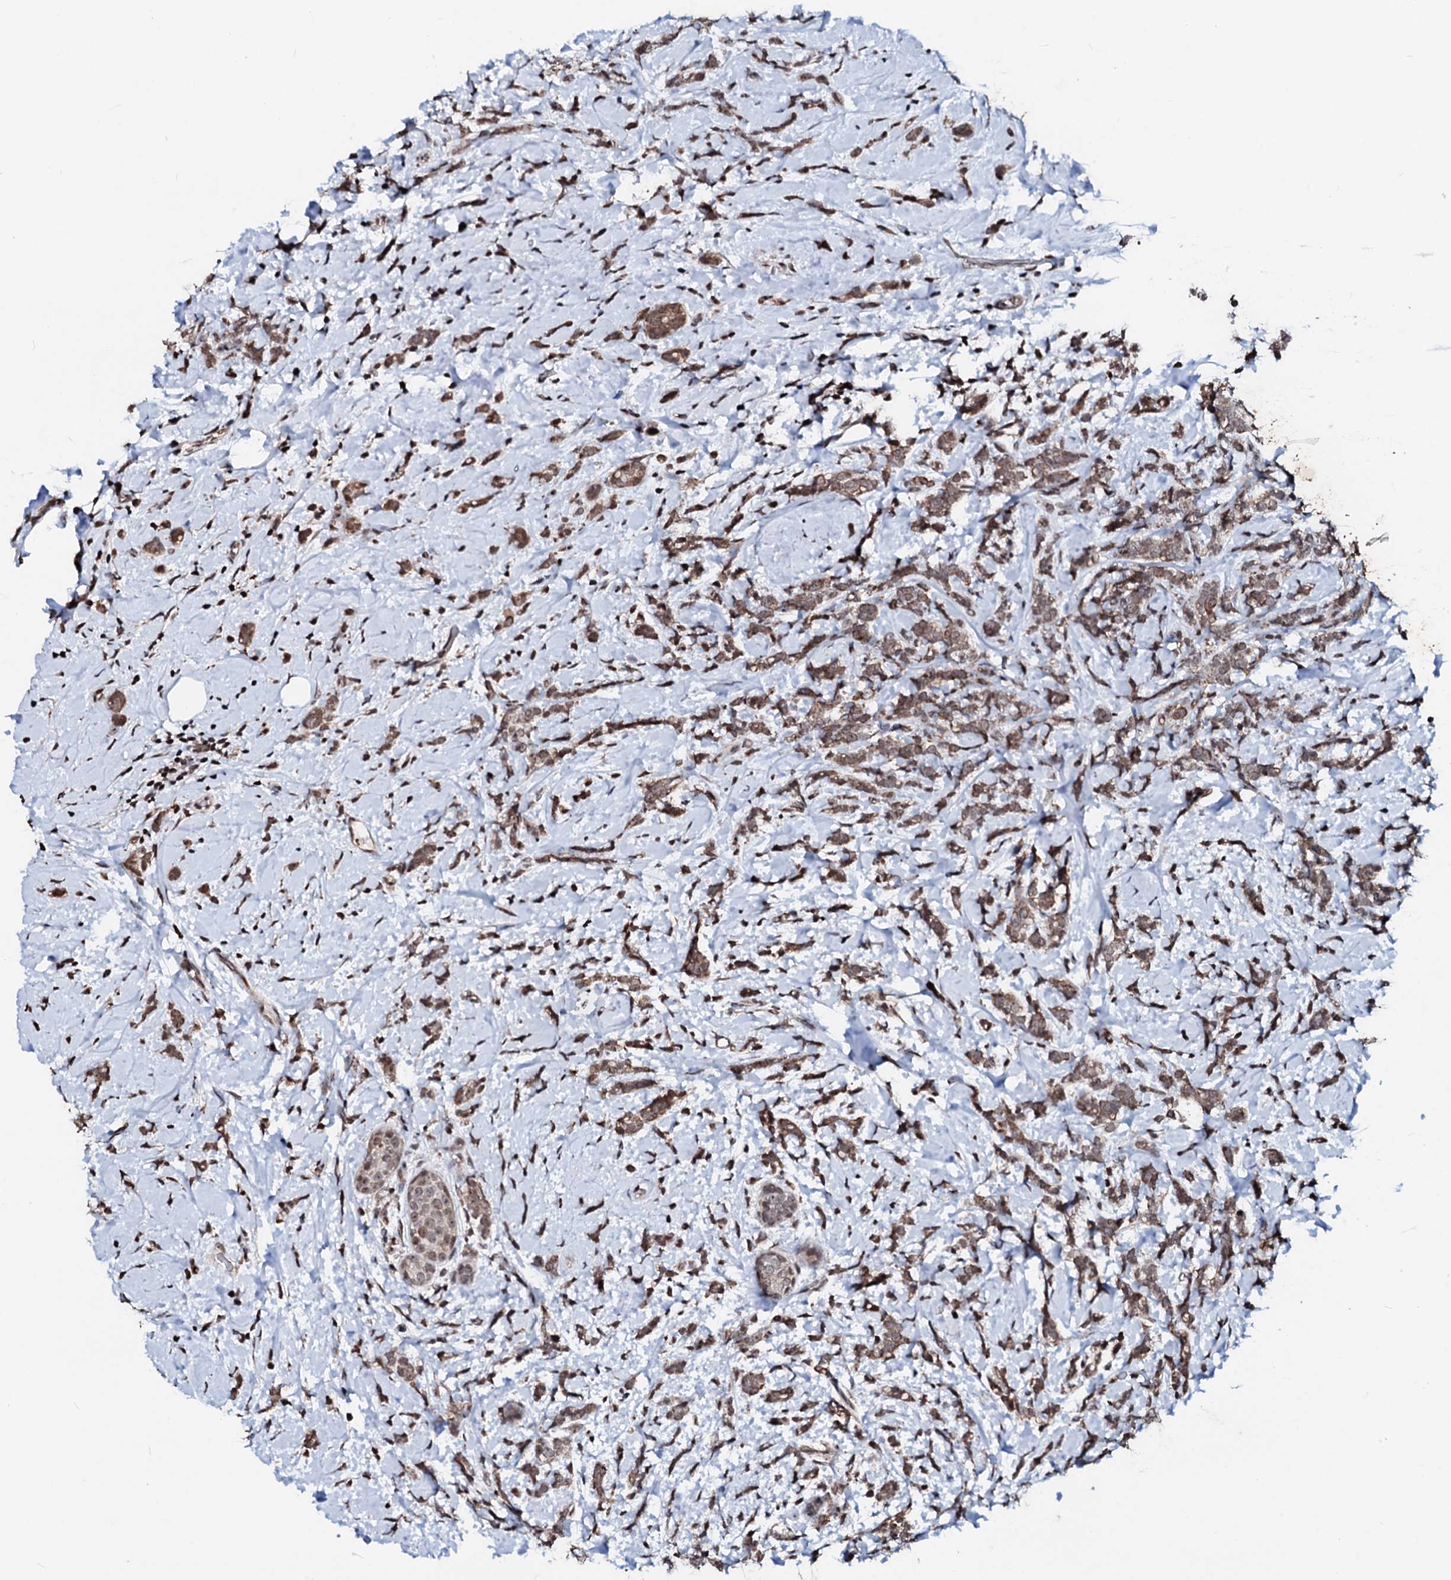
{"staining": {"intensity": "moderate", "quantity": ">75%", "location": "cytoplasmic/membranous,nuclear"}, "tissue": "breast cancer", "cell_type": "Tumor cells", "image_type": "cancer", "snomed": [{"axis": "morphology", "description": "Lobular carcinoma"}, {"axis": "topography", "description": "Breast"}], "caption": "Breast cancer was stained to show a protein in brown. There is medium levels of moderate cytoplasmic/membranous and nuclear expression in about >75% of tumor cells. The staining is performed using DAB (3,3'-diaminobenzidine) brown chromogen to label protein expression. The nuclei are counter-stained blue using hematoxylin.", "gene": "LSM11", "patient": {"sex": "female", "age": 58}}